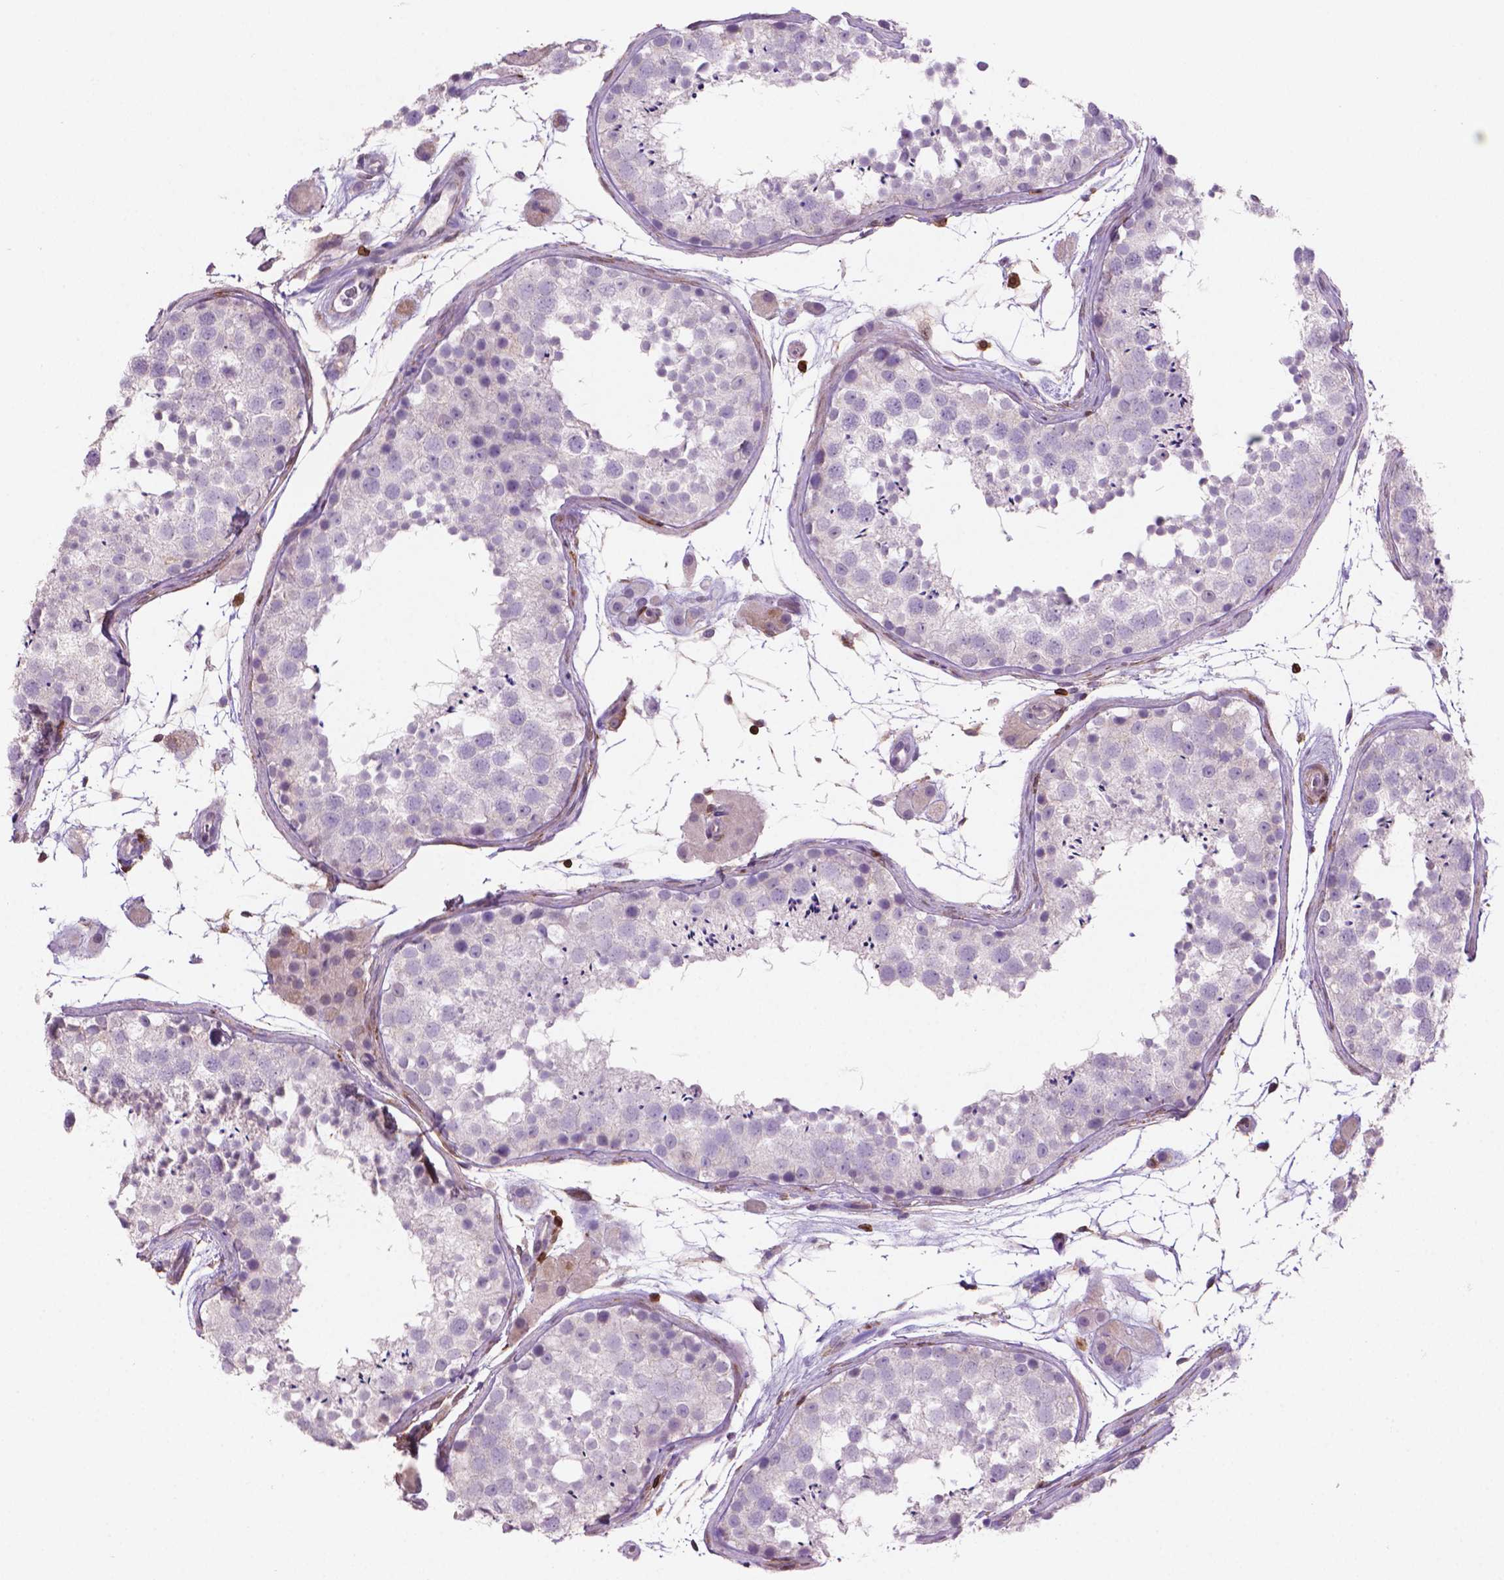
{"staining": {"intensity": "negative", "quantity": "none", "location": "none"}, "tissue": "testis", "cell_type": "Cells in seminiferous ducts", "image_type": "normal", "snomed": [{"axis": "morphology", "description": "Normal tissue, NOS"}, {"axis": "topography", "description": "Testis"}], "caption": "Immunohistochemistry (IHC) histopathology image of normal testis: testis stained with DAB demonstrates no significant protein staining in cells in seminiferous ducts.", "gene": "BCL2", "patient": {"sex": "male", "age": 41}}